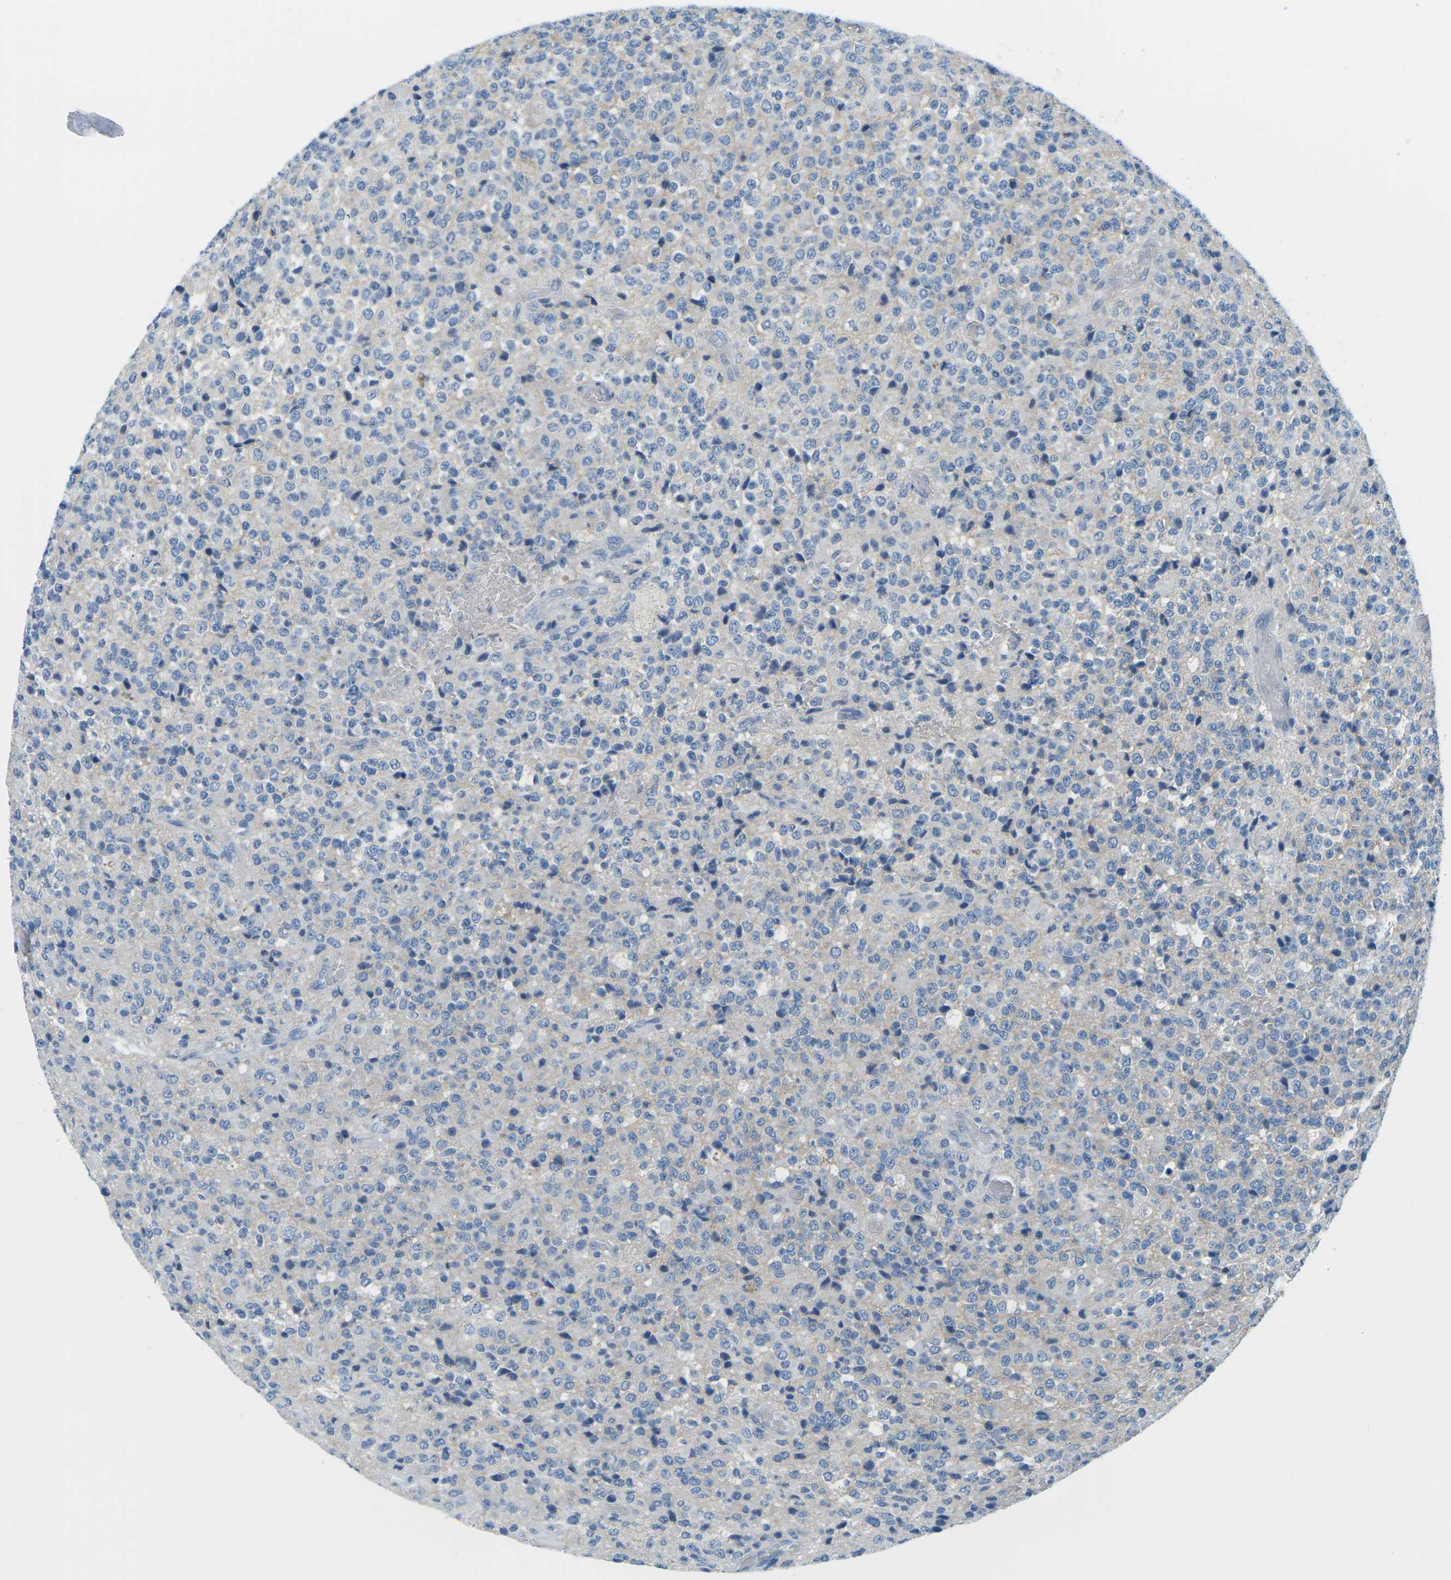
{"staining": {"intensity": "negative", "quantity": "none", "location": "none"}, "tissue": "glioma", "cell_type": "Tumor cells", "image_type": "cancer", "snomed": [{"axis": "morphology", "description": "Glioma, malignant, High grade"}, {"axis": "topography", "description": "pancreas cauda"}], "caption": "The image displays no significant expression in tumor cells of glioma. The staining is performed using DAB brown chromogen with nuclei counter-stained in using hematoxylin.", "gene": "CD47", "patient": {"sex": "male", "age": 60}}